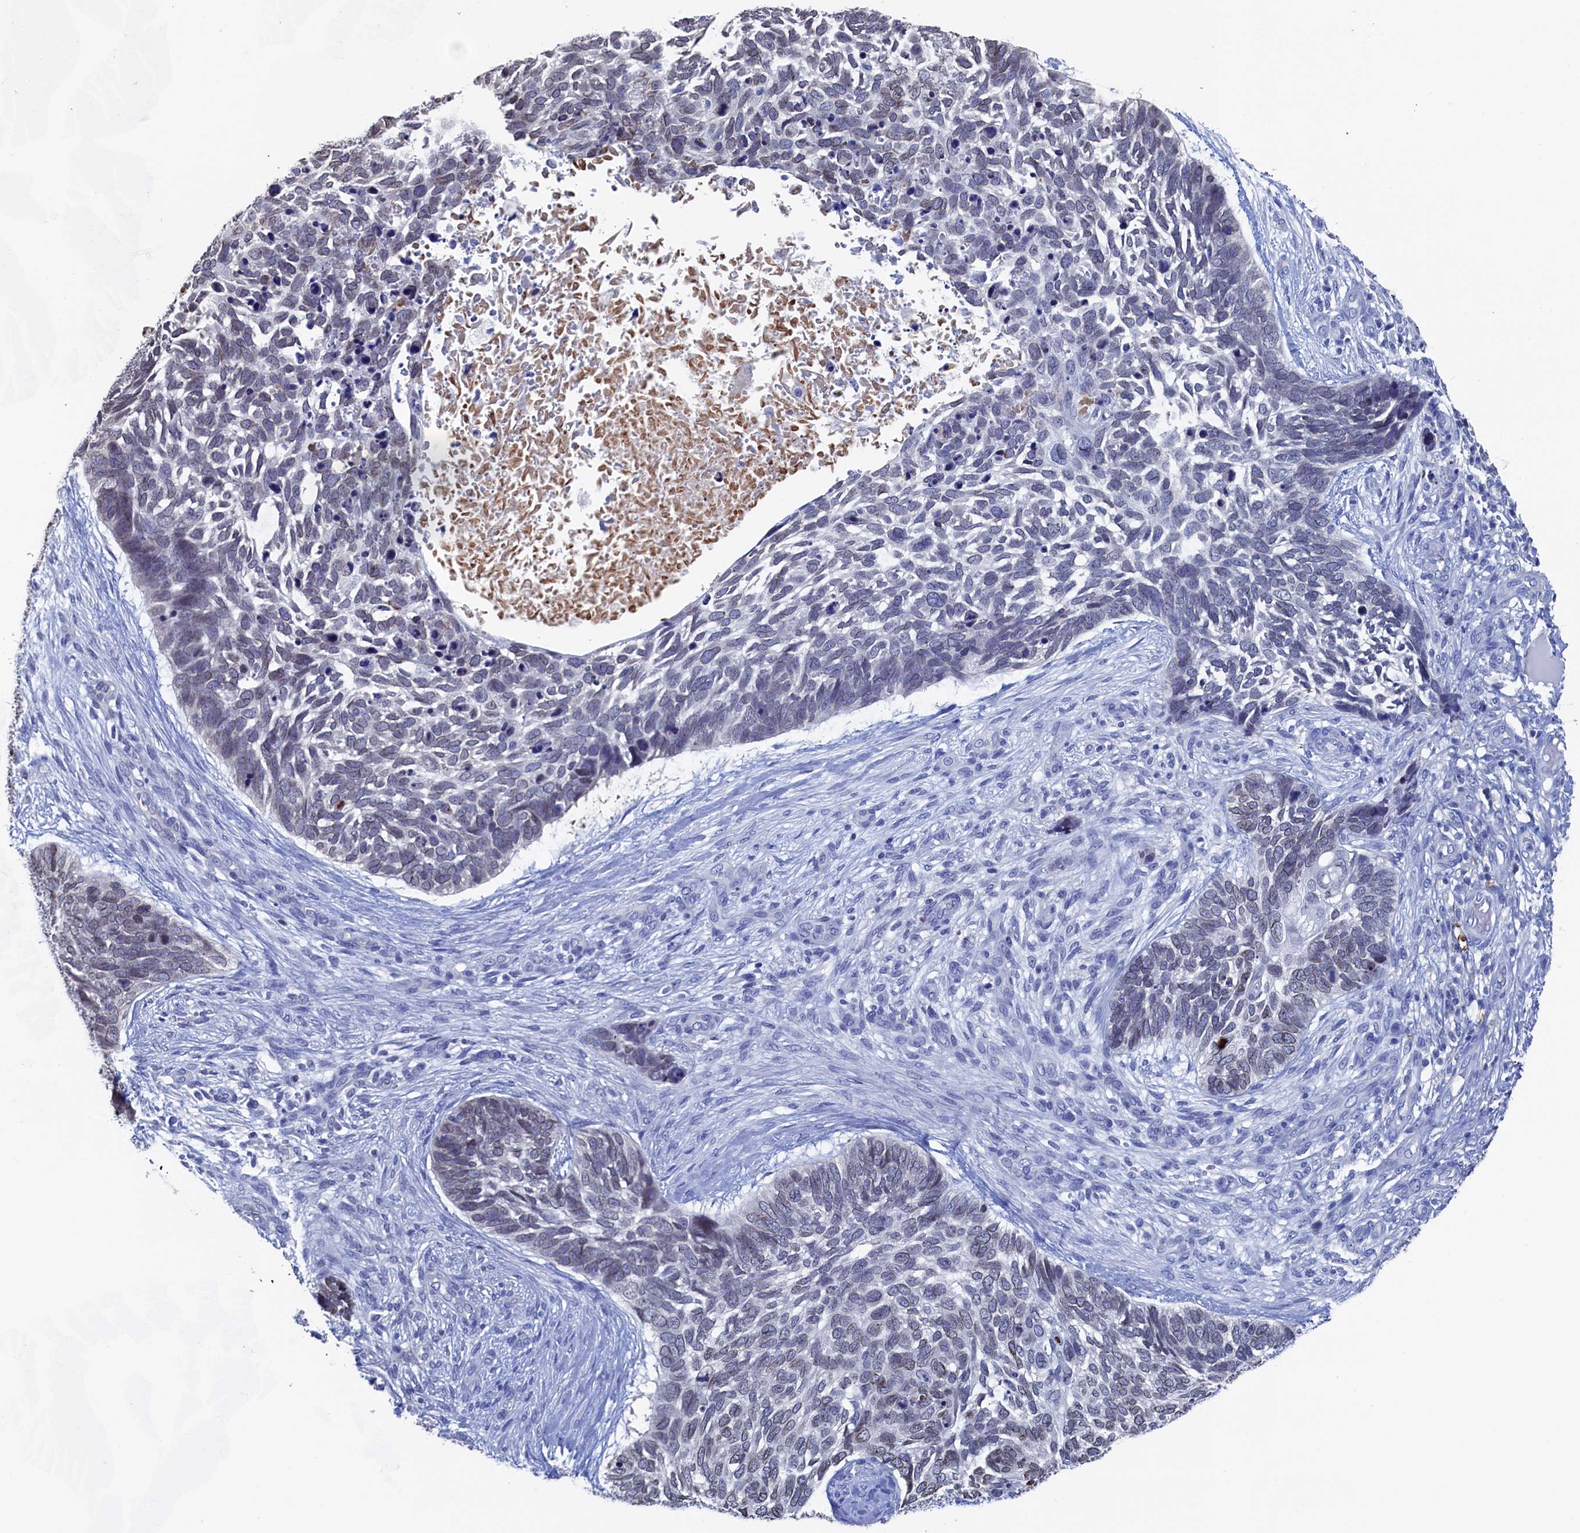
{"staining": {"intensity": "moderate", "quantity": "<25%", "location": "cytoplasmic/membranous,nuclear"}, "tissue": "skin cancer", "cell_type": "Tumor cells", "image_type": "cancer", "snomed": [{"axis": "morphology", "description": "Basal cell carcinoma"}, {"axis": "topography", "description": "Skin"}], "caption": "The histopathology image reveals a brown stain indicating the presence of a protein in the cytoplasmic/membranous and nuclear of tumor cells in skin basal cell carcinoma. Using DAB (brown) and hematoxylin (blue) stains, captured at high magnification using brightfield microscopy.", "gene": "C11orf54", "patient": {"sex": "male", "age": 88}}